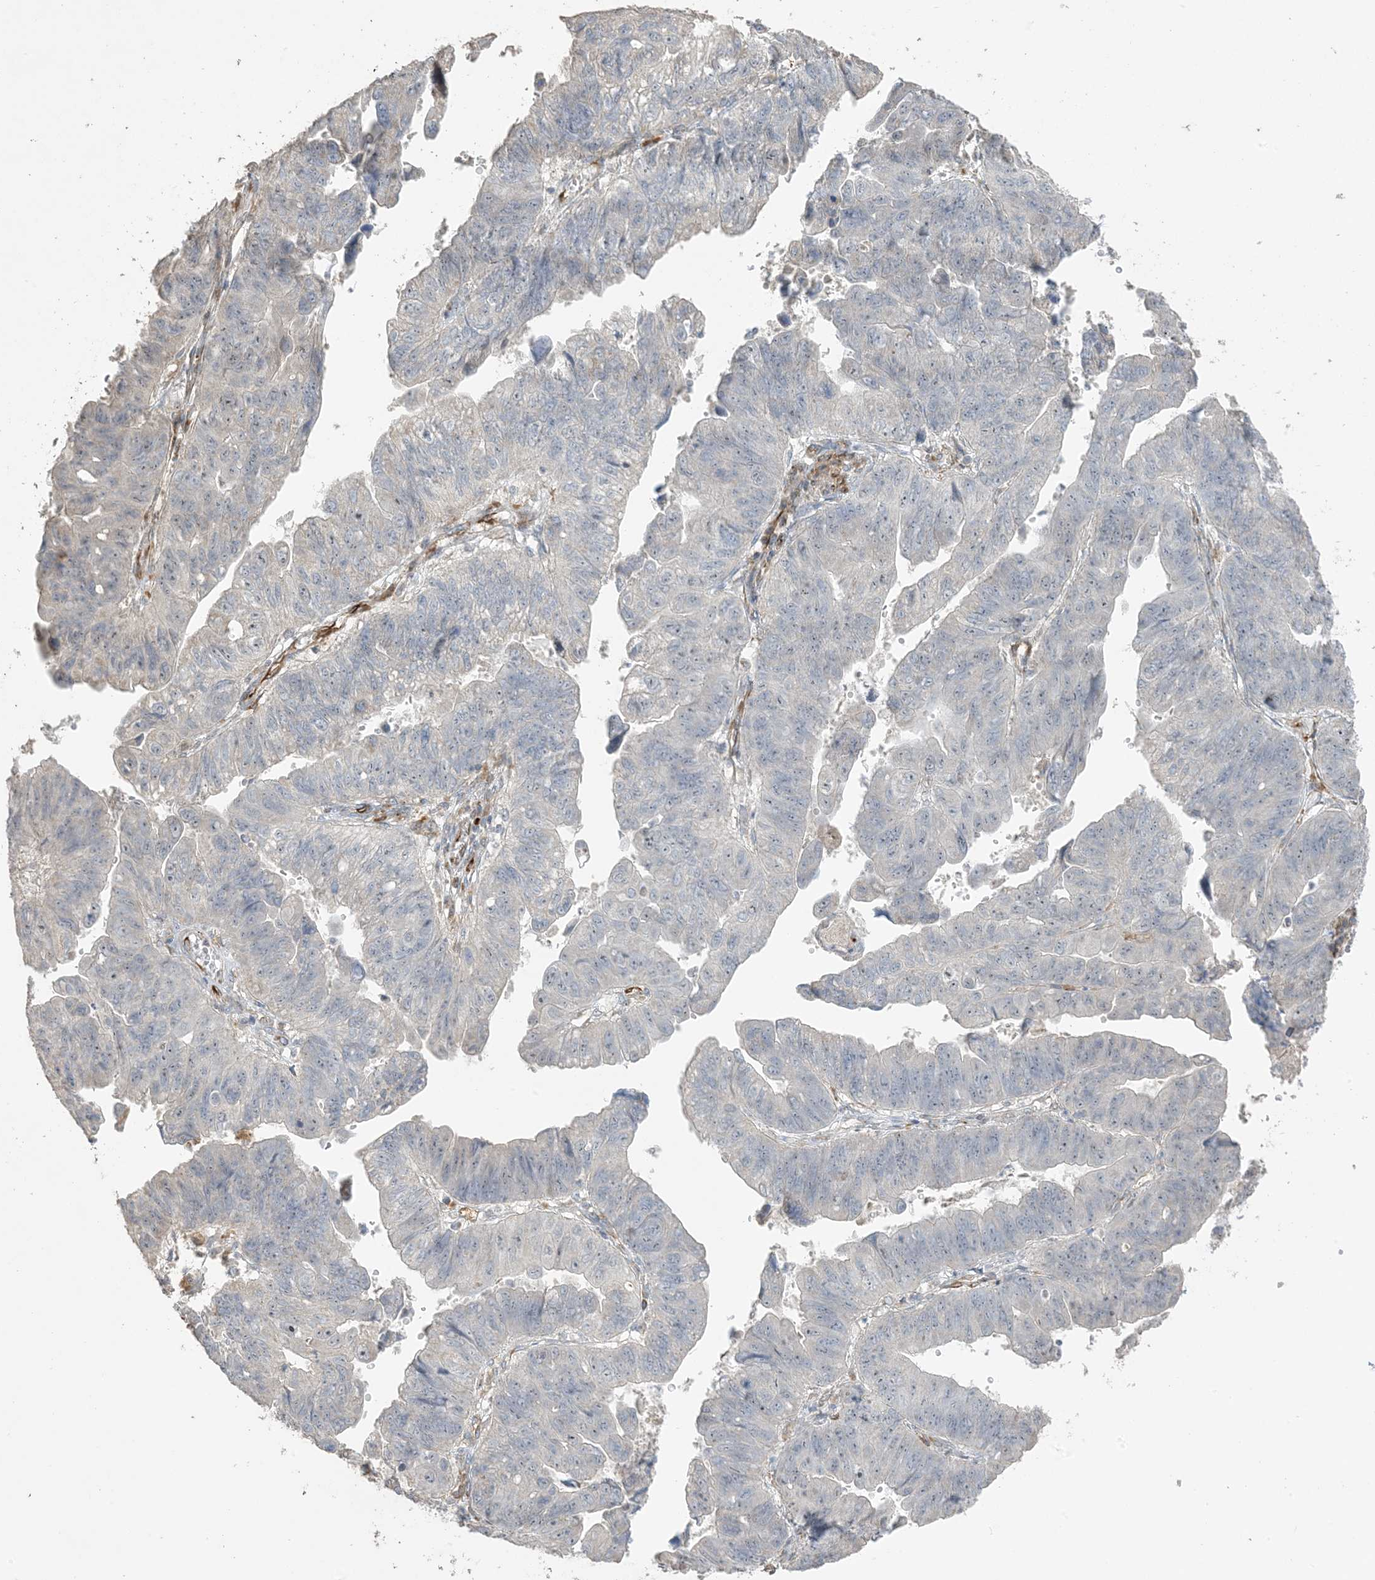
{"staining": {"intensity": "negative", "quantity": "none", "location": "none"}, "tissue": "stomach cancer", "cell_type": "Tumor cells", "image_type": "cancer", "snomed": [{"axis": "morphology", "description": "Adenocarcinoma, NOS"}, {"axis": "topography", "description": "Stomach"}], "caption": "Micrograph shows no protein positivity in tumor cells of stomach adenocarcinoma tissue.", "gene": "AGA", "patient": {"sex": "male", "age": 59}}